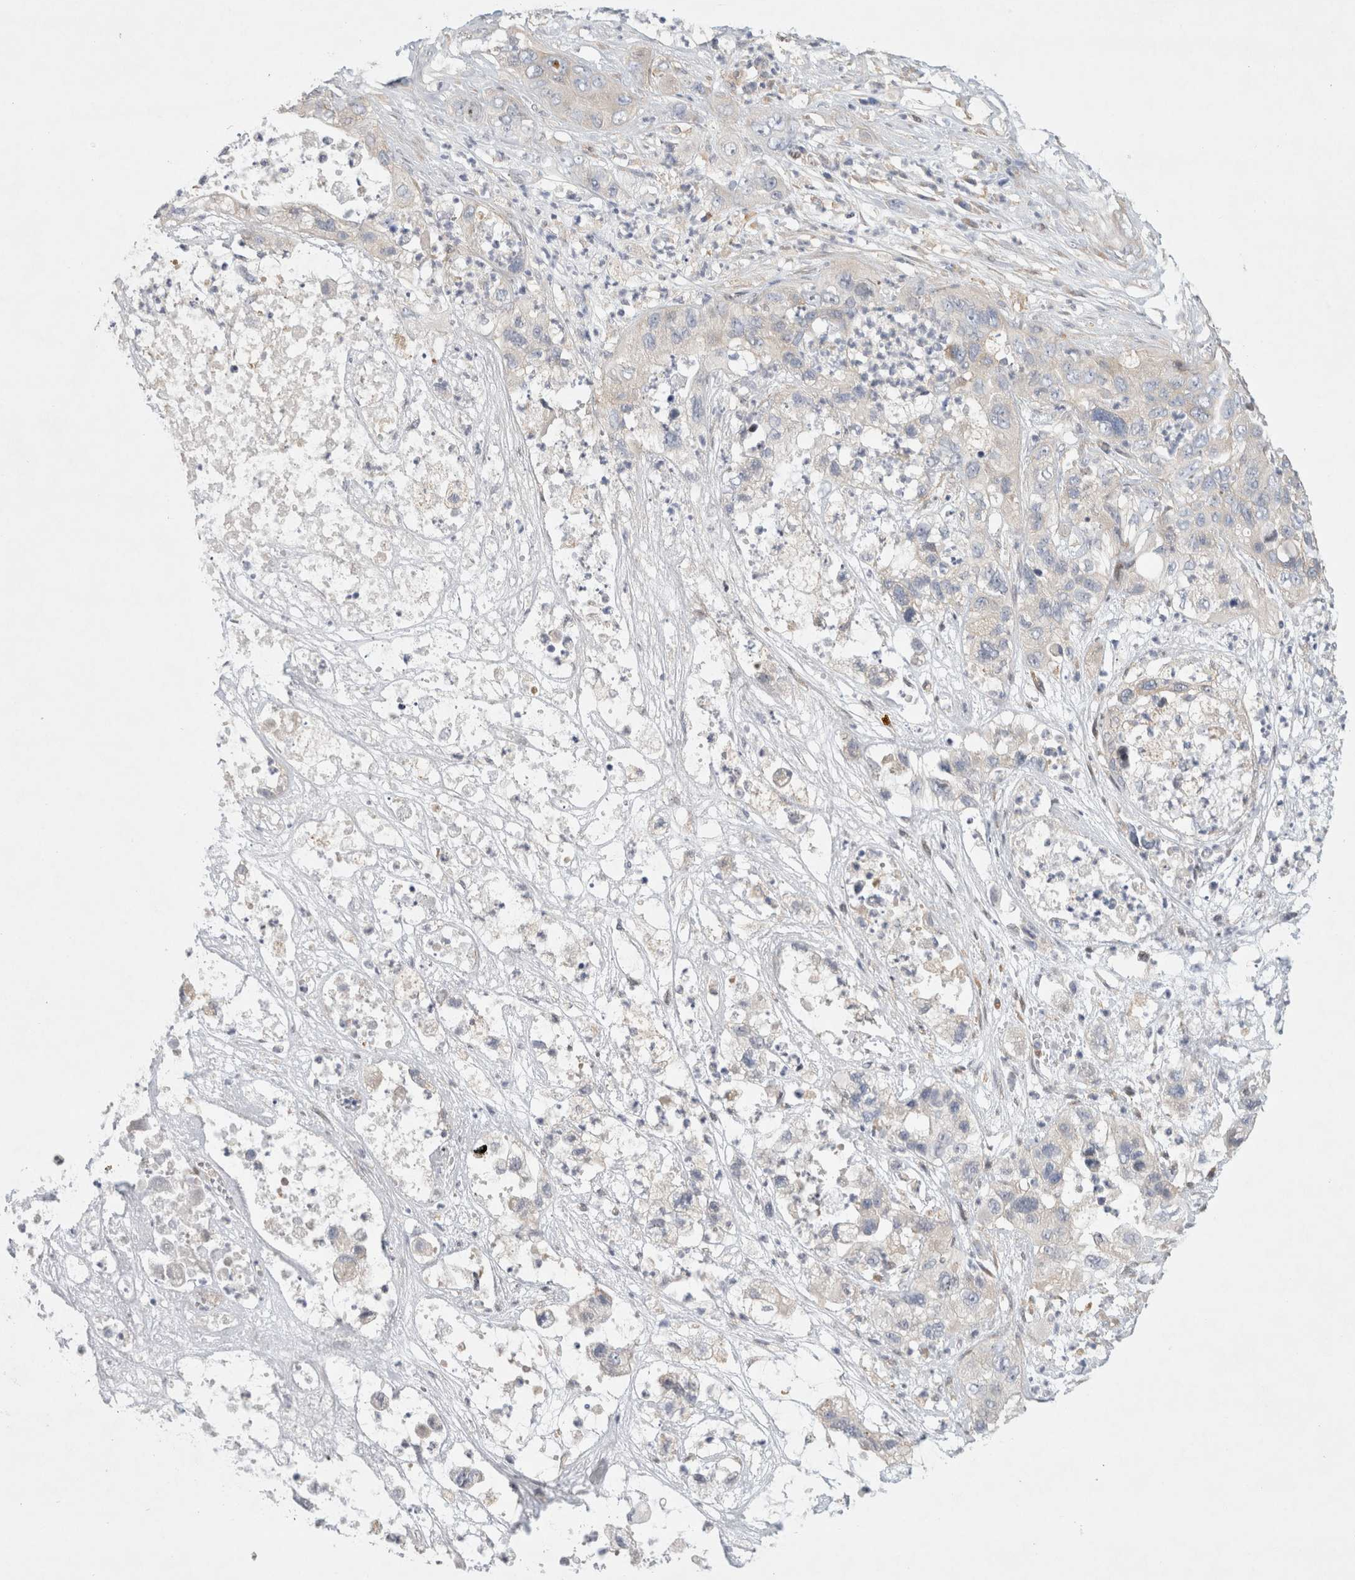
{"staining": {"intensity": "weak", "quantity": "25%-75%", "location": "cytoplasmic/membranous"}, "tissue": "pancreatic cancer", "cell_type": "Tumor cells", "image_type": "cancer", "snomed": [{"axis": "morphology", "description": "Adenocarcinoma, NOS"}, {"axis": "topography", "description": "Pancreas"}], "caption": "Protein expression analysis of pancreatic adenocarcinoma exhibits weak cytoplasmic/membranous expression in about 25%-75% of tumor cells.", "gene": "CDCA7L", "patient": {"sex": "female", "age": 78}}